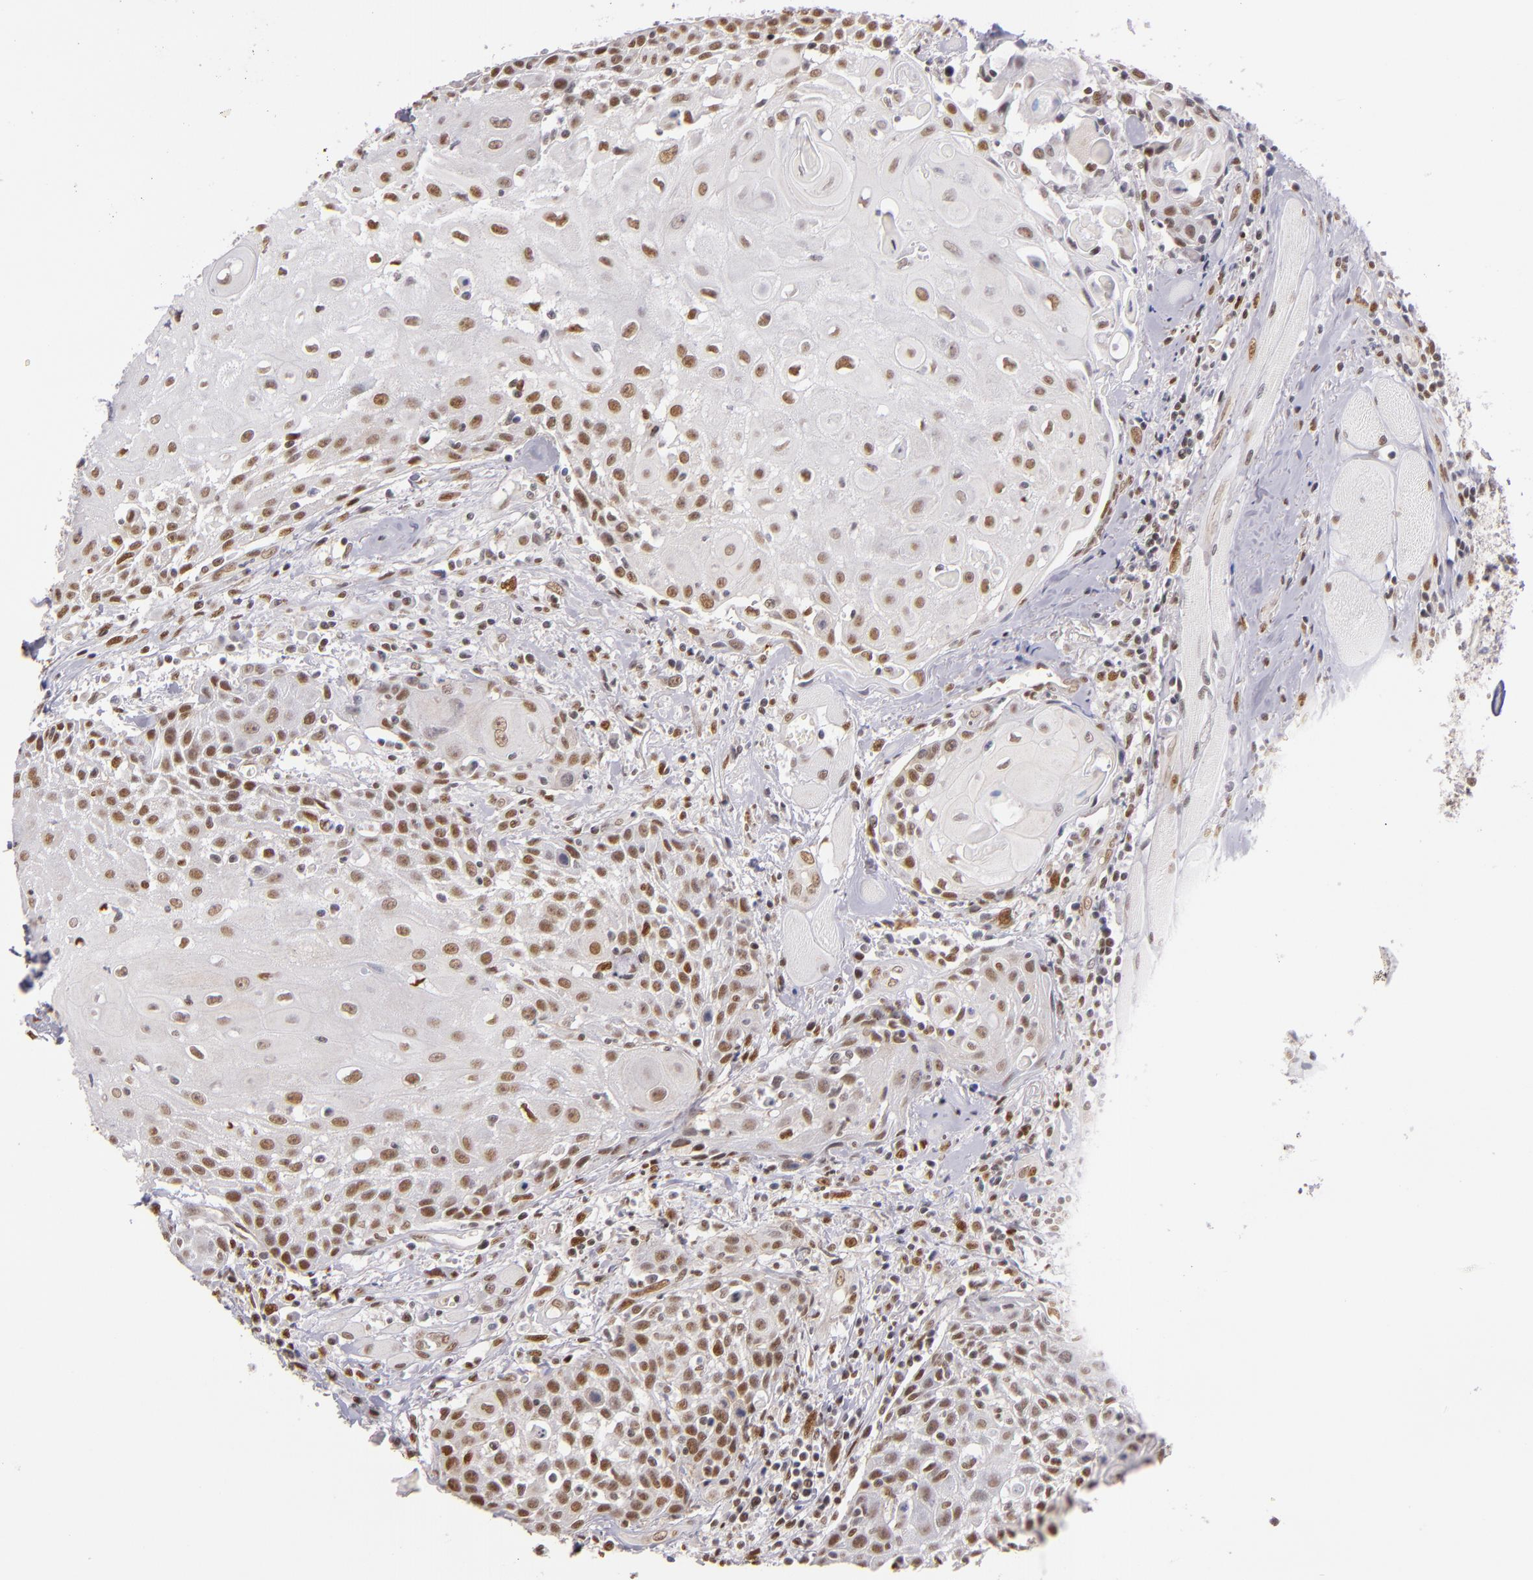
{"staining": {"intensity": "moderate", "quantity": ">75%", "location": "nuclear"}, "tissue": "head and neck cancer", "cell_type": "Tumor cells", "image_type": "cancer", "snomed": [{"axis": "morphology", "description": "Squamous cell carcinoma, NOS"}, {"axis": "topography", "description": "Oral tissue"}, {"axis": "topography", "description": "Head-Neck"}], "caption": "IHC photomicrograph of neoplastic tissue: squamous cell carcinoma (head and neck) stained using immunohistochemistry demonstrates medium levels of moderate protein expression localized specifically in the nuclear of tumor cells, appearing as a nuclear brown color.", "gene": "NCOR2", "patient": {"sex": "female", "age": 82}}